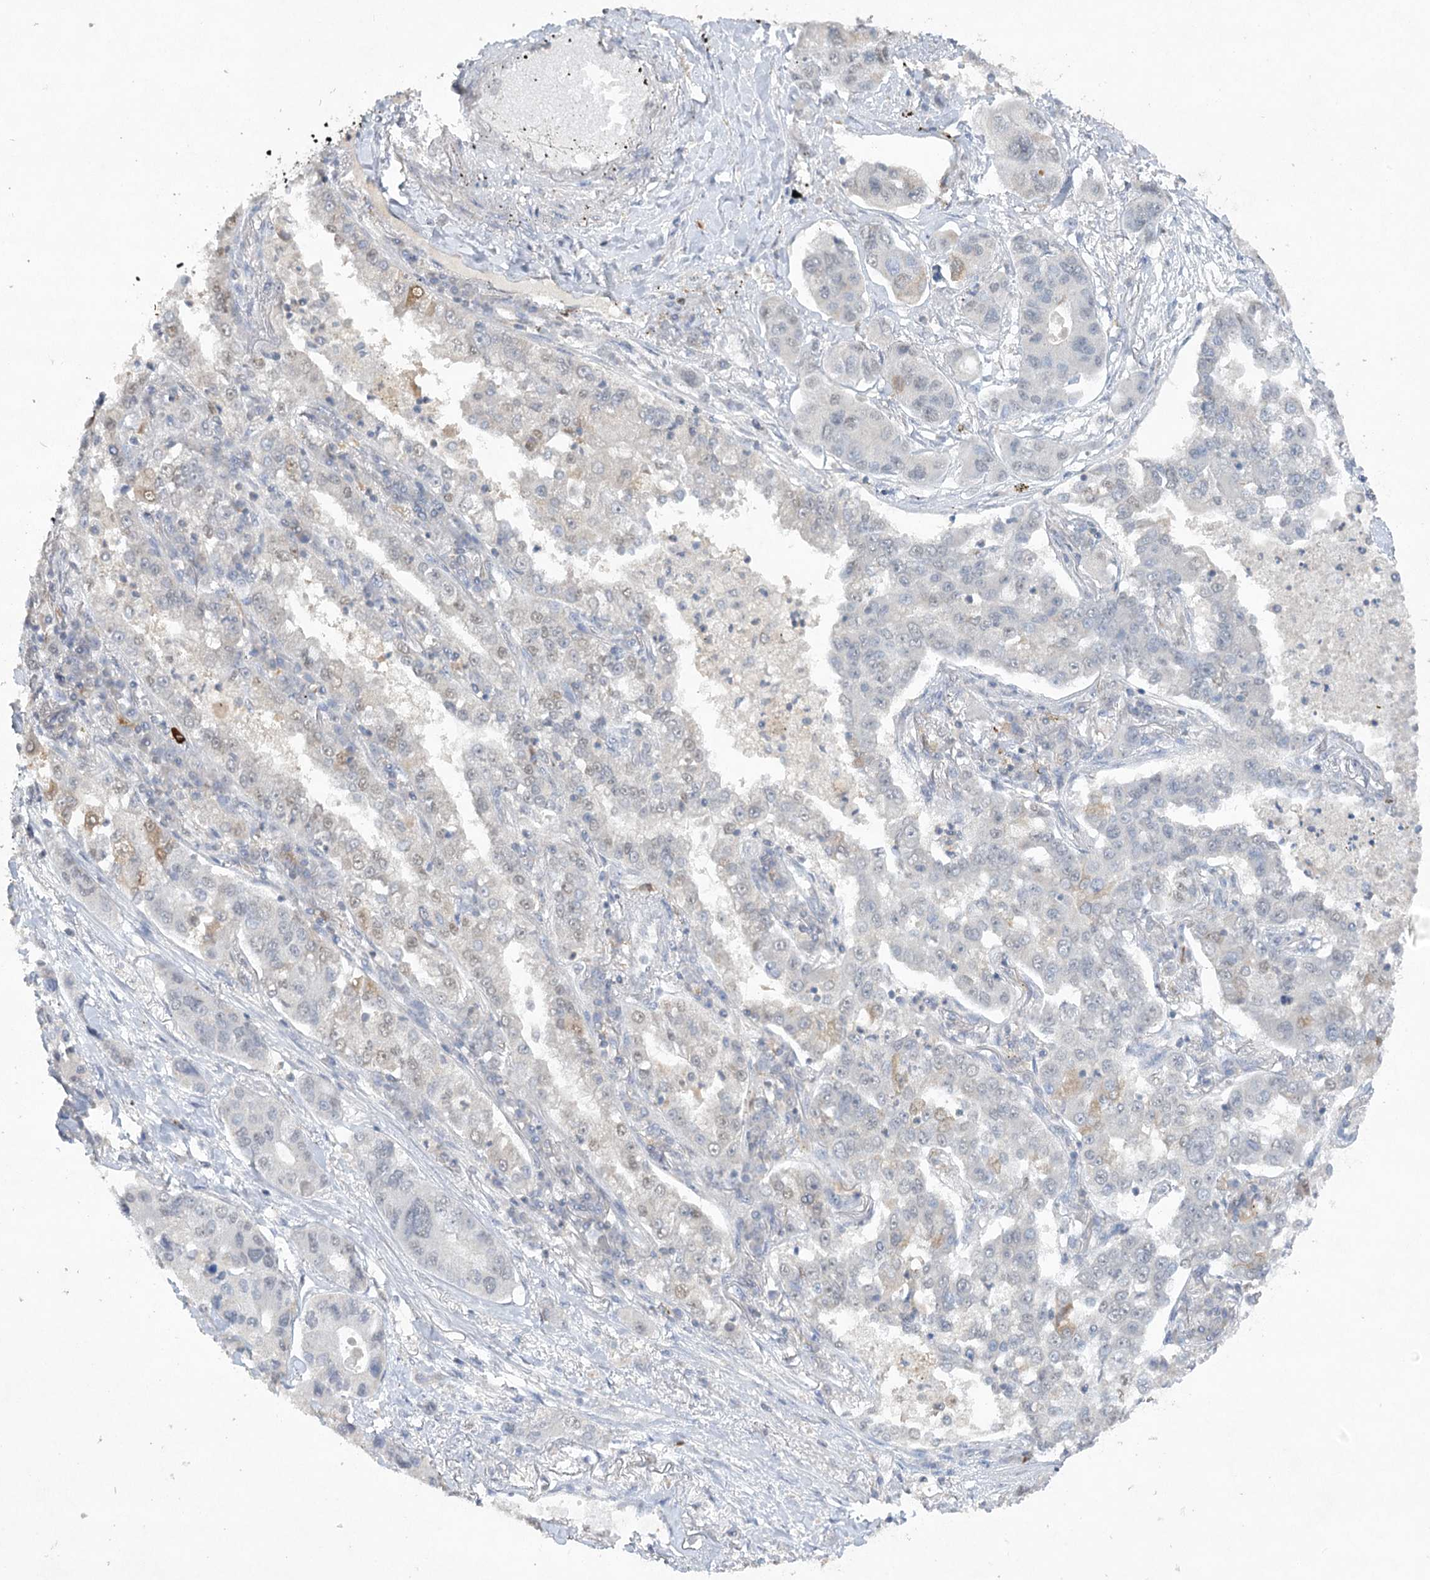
{"staining": {"intensity": "negative", "quantity": "none", "location": "none"}, "tissue": "lung cancer", "cell_type": "Tumor cells", "image_type": "cancer", "snomed": [{"axis": "morphology", "description": "Adenocarcinoma, NOS"}, {"axis": "topography", "description": "Lung"}], "caption": "High magnification brightfield microscopy of lung cancer (adenocarcinoma) stained with DAB (3,3'-diaminobenzidine) (brown) and counterstained with hematoxylin (blue): tumor cells show no significant staining.", "gene": "TRAF3IP1", "patient": {"sex": "male", "age": 49}}